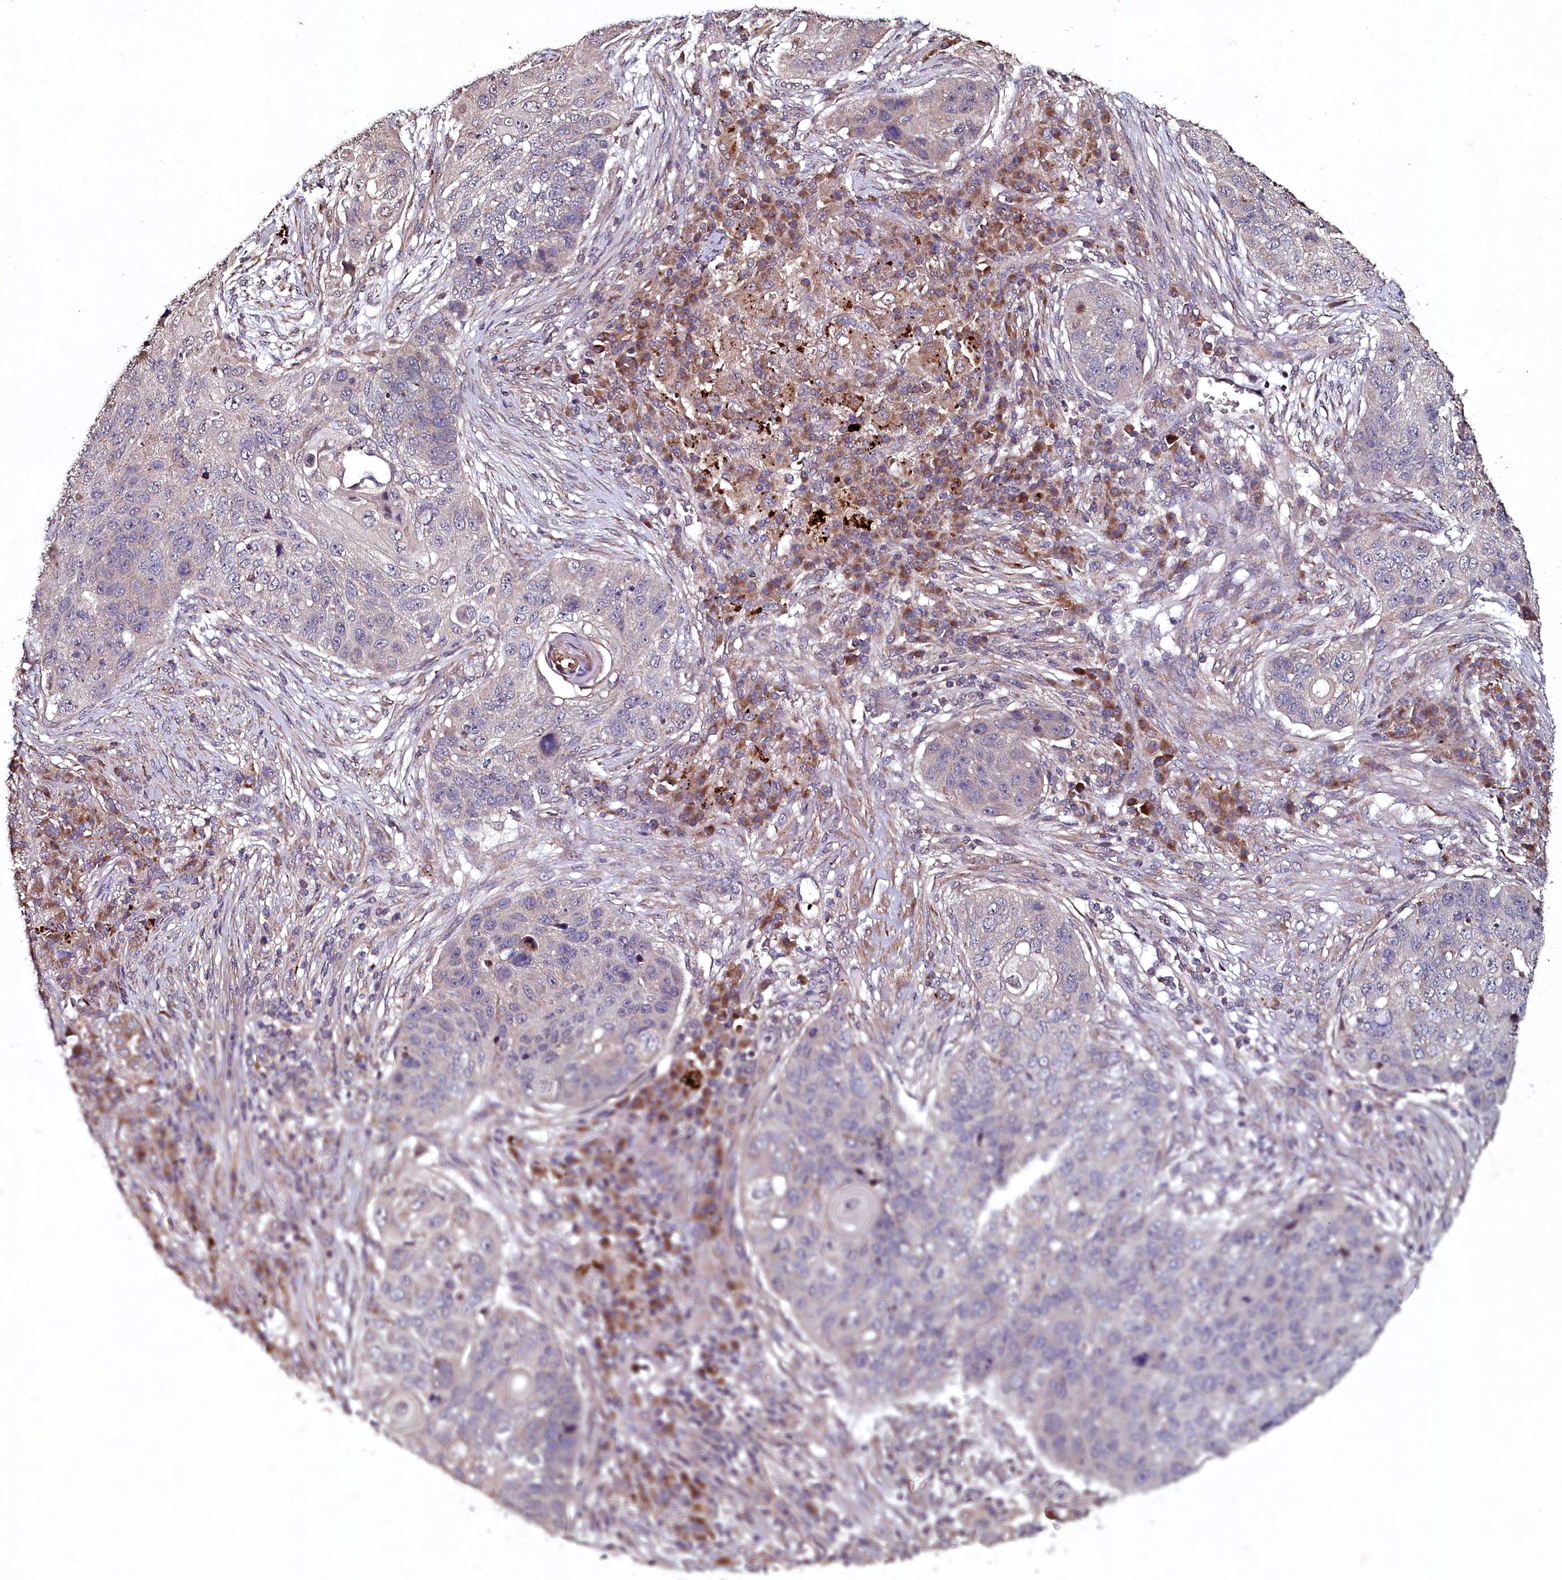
{"staining": {"intensity": "weak", "quantity": "<25%", "location": "cytoplasmic/membranous"}, "tissue": "lung cancer", "cell_type": "Tumor cells", "image_type": "cancer", "snomed": [{"axis": "morphology", "description": "Squamous cell carcinoma, NOS"}, {"axis": "topography", "description": "Lung"}], "caption": "This histopathology image is of lung cancer (squamous cell carcinoma) stained with IHC to label a protein in brown with the nuclei are counter-stained blue. There is no staining in tumor cells.", "gene": "SEC24C", "patient": {"sex": "female", "age": 63}}